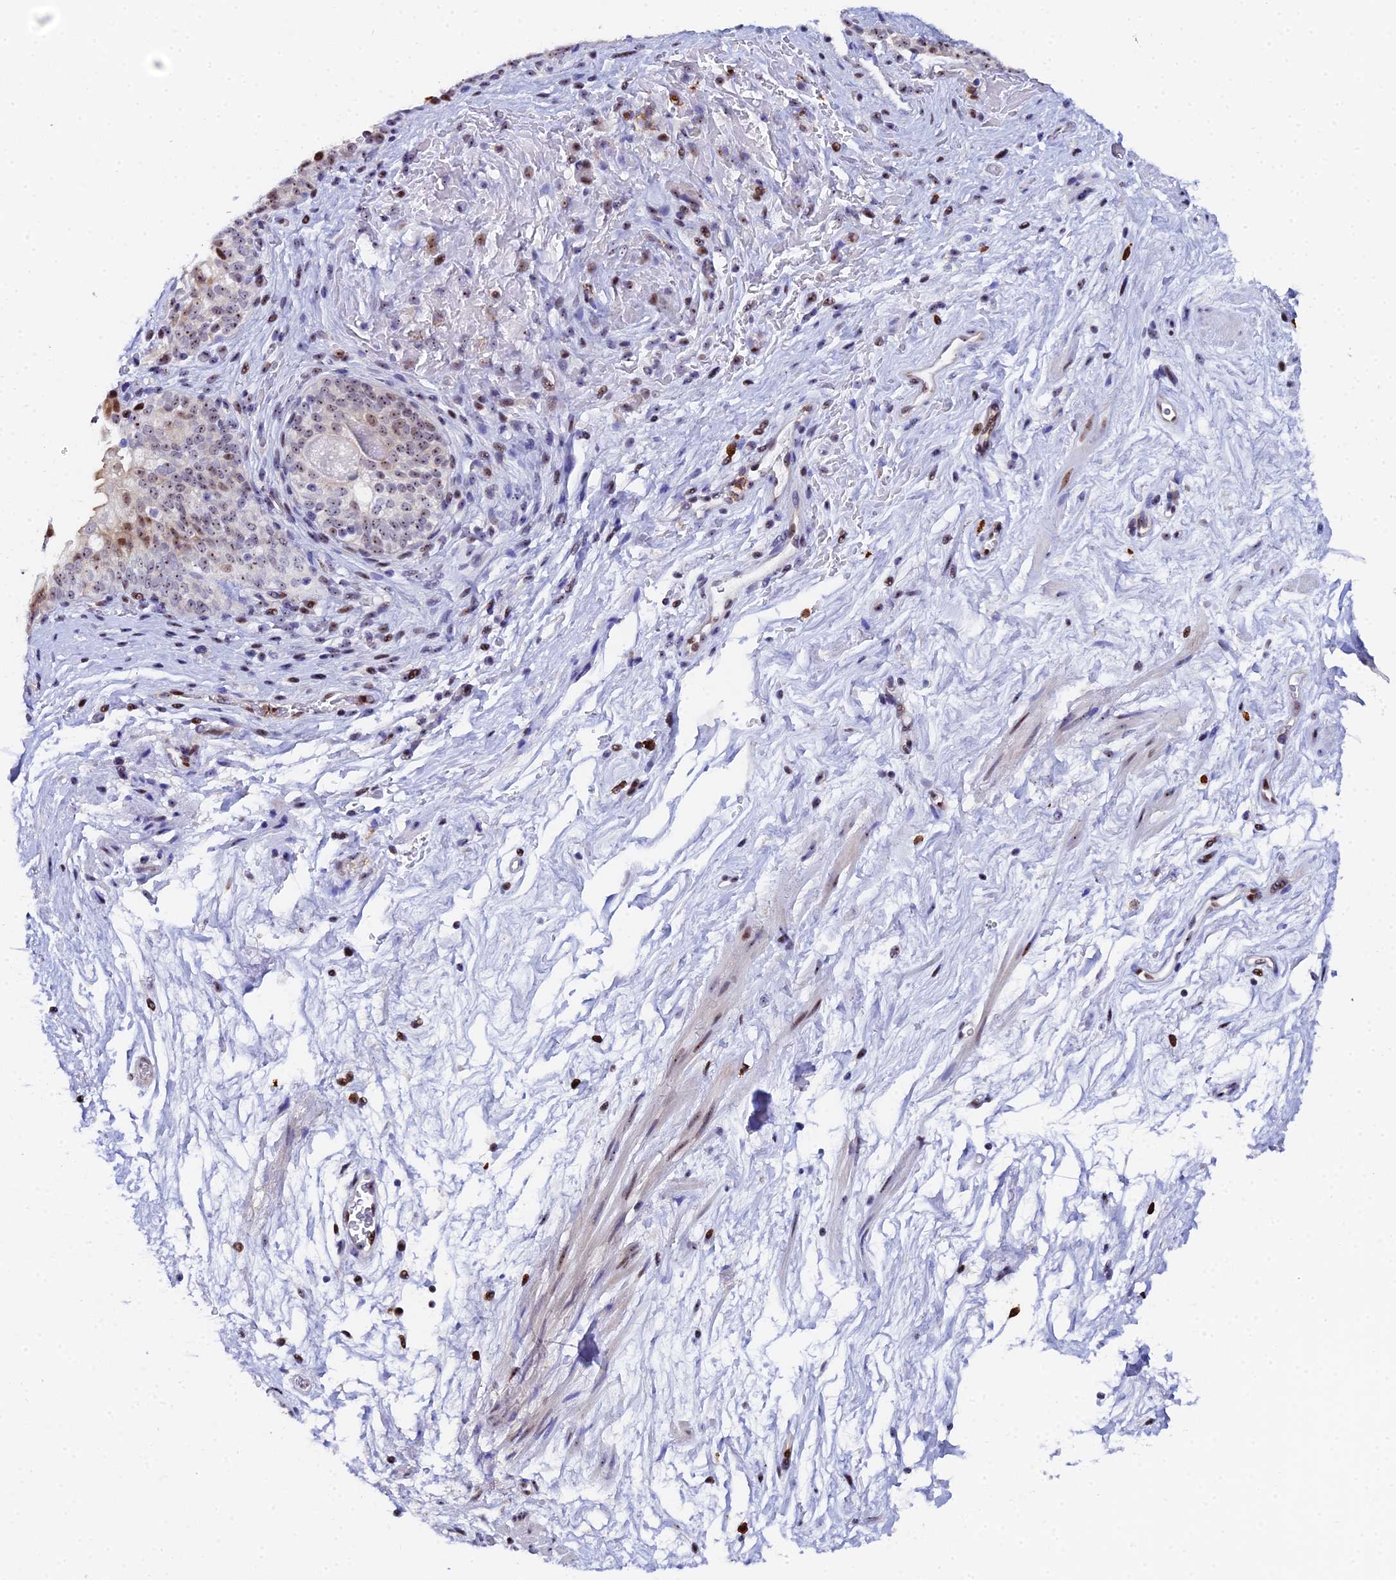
{"staining": {"intensity": "moderate", "quantity": "25%-75%", "location": "nuclear"}, "tissue": "smooth muscle", "cell_type": "Smooth muscle cells", "image_type": "normal", "snomed": [{"axis": "morphology", "description": "Normal tissue, NOS"}, {"axis": "topography", "description": "Smooth muscle"}, {"axis": "topography", "description": "Peripheral nerve tissue"}], "caption": "Smooth muscle cells display medium levels of moderate nuclear positivity in about 25%-75% of cells in unremarkable smooth muscle. (Stains: DAB in brown, nuclei in blue, Microscopy: brightfield microscopy at high magnification).", "gene": "TIFA", "patient": {"sex": "male", "age": 69}}